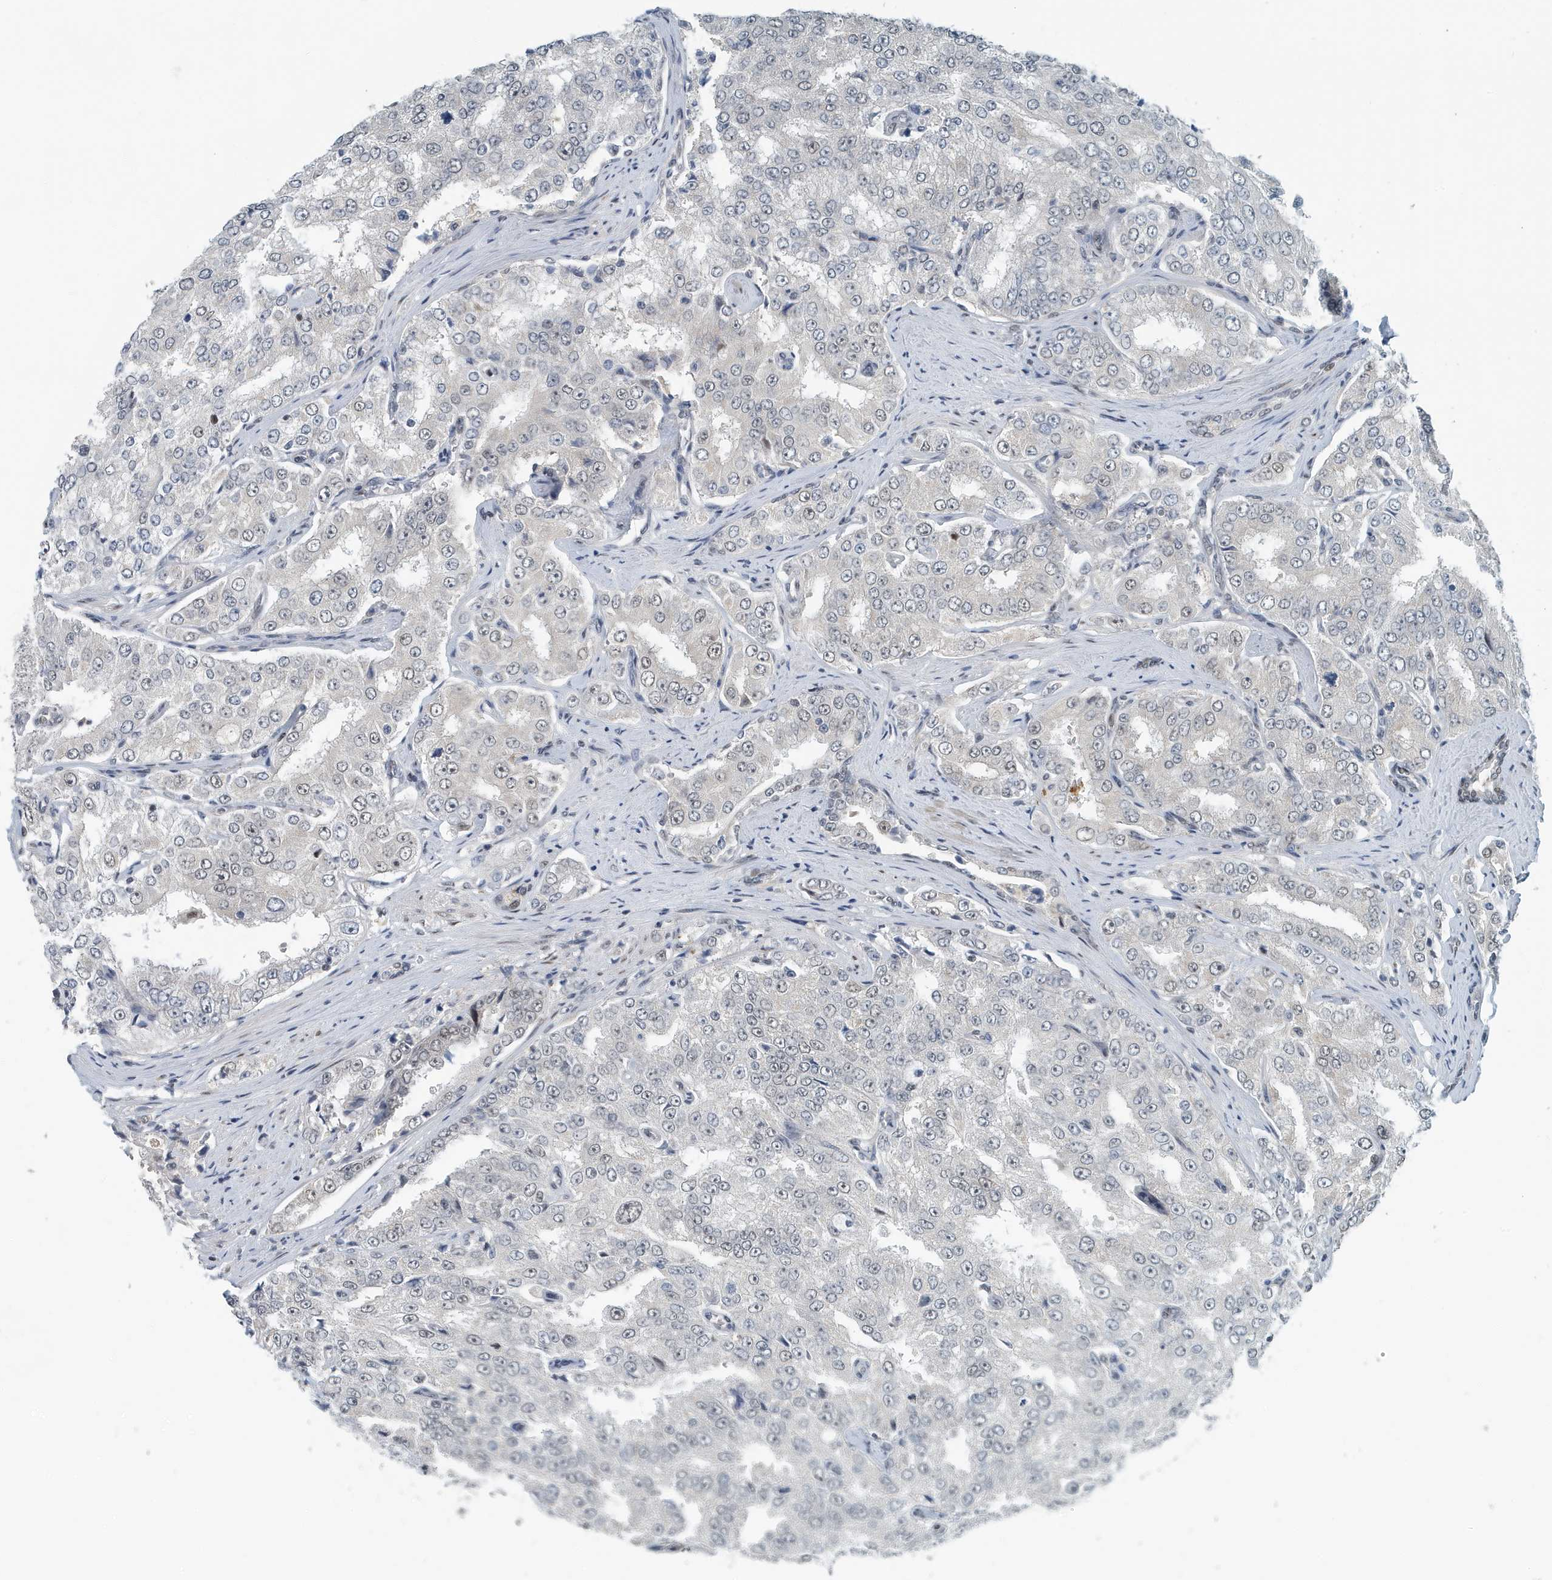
{"staining": {"intensity": "weak", "quantity": "25%-75%", "location": "nuclear"}, "tissue": "prostate cancer", "cell_type": "Tumor cells", "image_type": "cancer", "snomed": [{"axis": "morphology", "description": "Adenocarcinoma, High grade"}, {"axis": "topography", "description": "Prostate"}], "caption": "Adenocarcinoma (high-grade) (prostate) stained for a protein shows weak nuclear positivity in tumor cells. (DAB IHC with brightfield microscopy, high magnification).", "gene": "KIF15", "patient": {"sex": "male", "age": 58}}